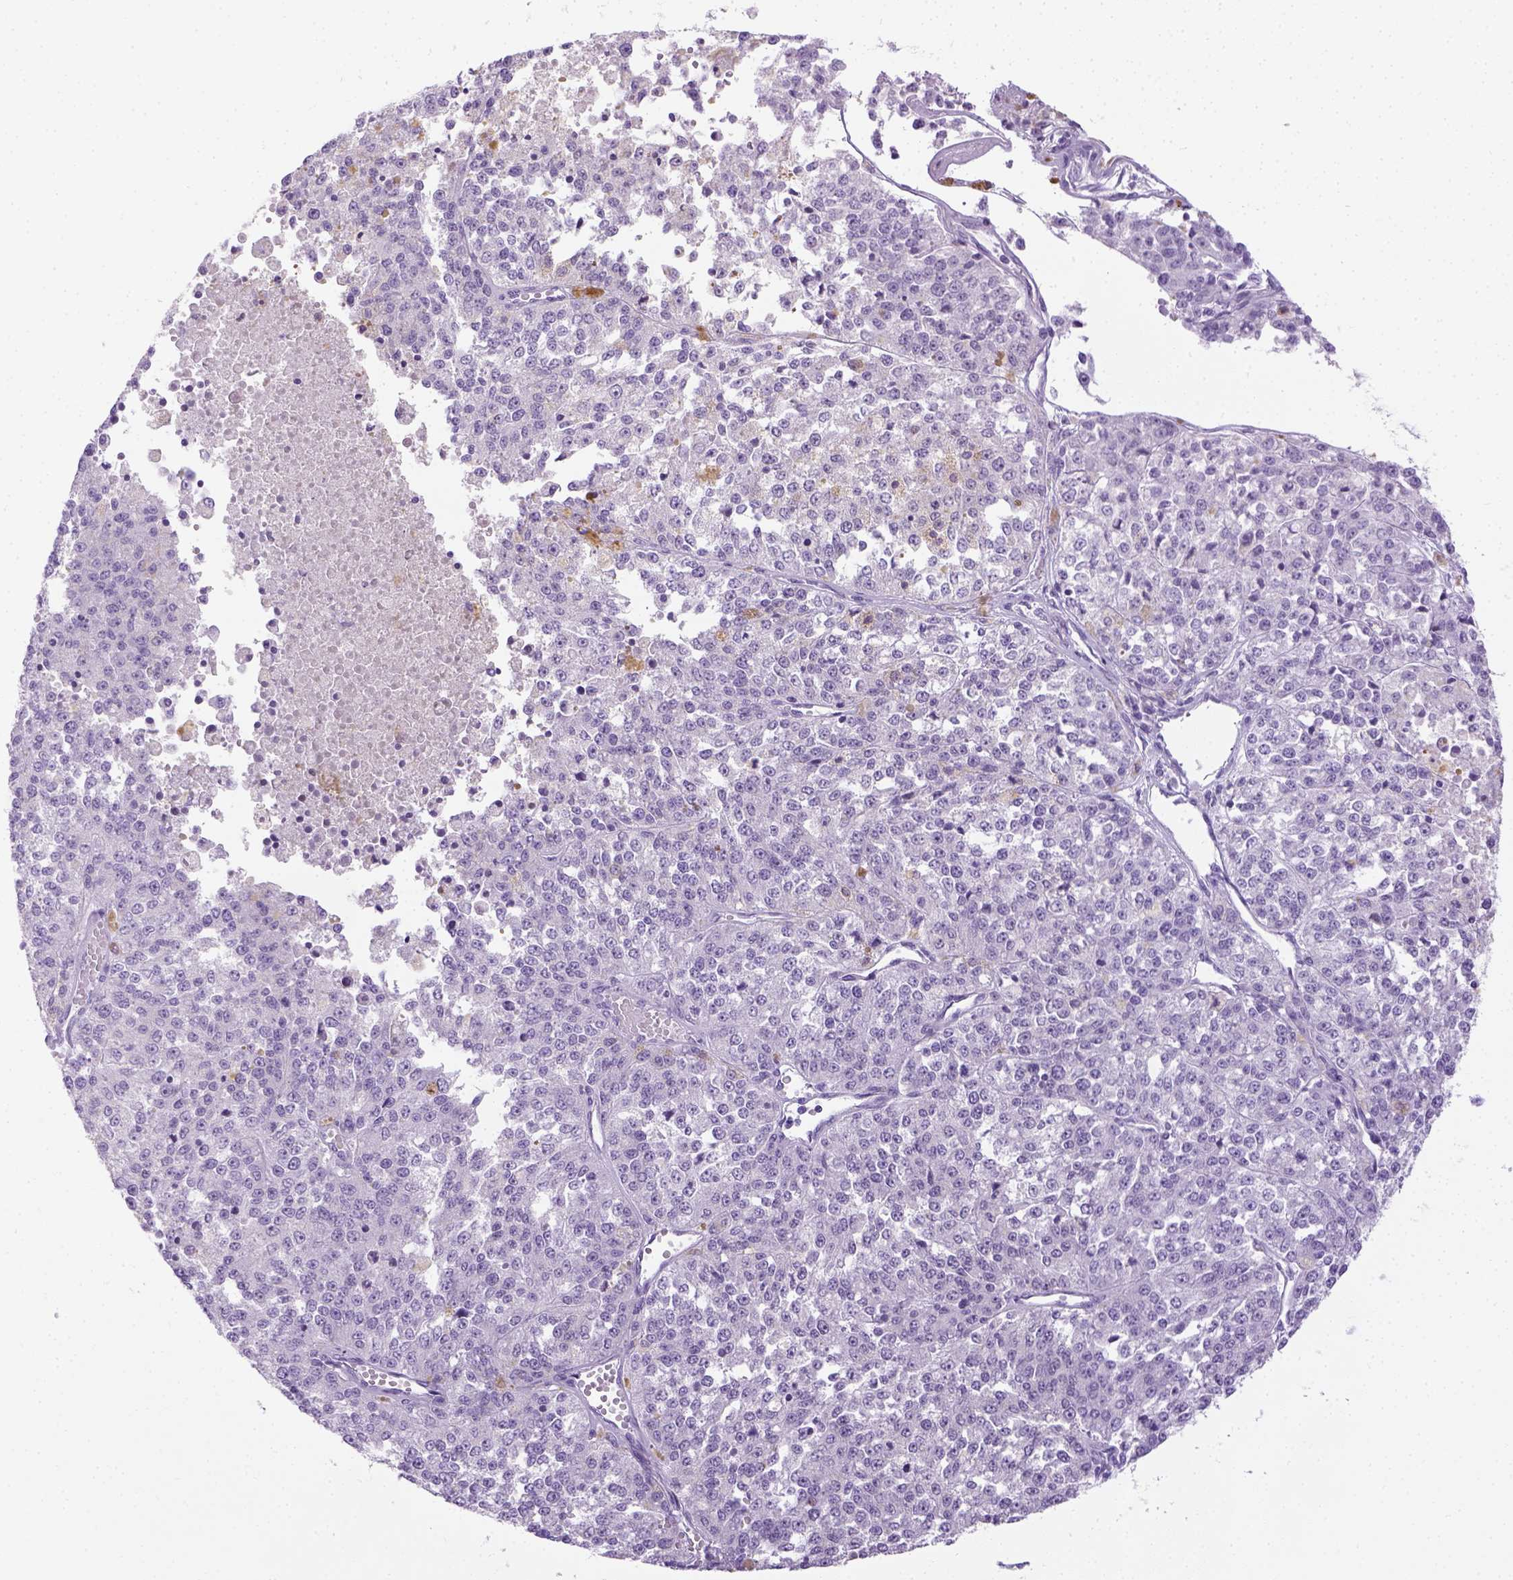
{"staining": {"intensity": "negative", "quantity": "none", "location": "none"}, "tissue": "melanoma", "cell_type": "Tumor cells", "image_type": "cancer", "snomed": [{"axis": "morphology", "description": "Malignant melanoma, Metastatic site"}, {"axis": "topography", "description": "Lymph node"}], "caption": "IHC photomicrograph of human melanoma stained for a protein (brown), which demonstrates no staining in tumor cells. (IHC, brightfield microscopy, high magnification).", "gene": "LGSN", "patient": {"sex": "female", "age": 64}}